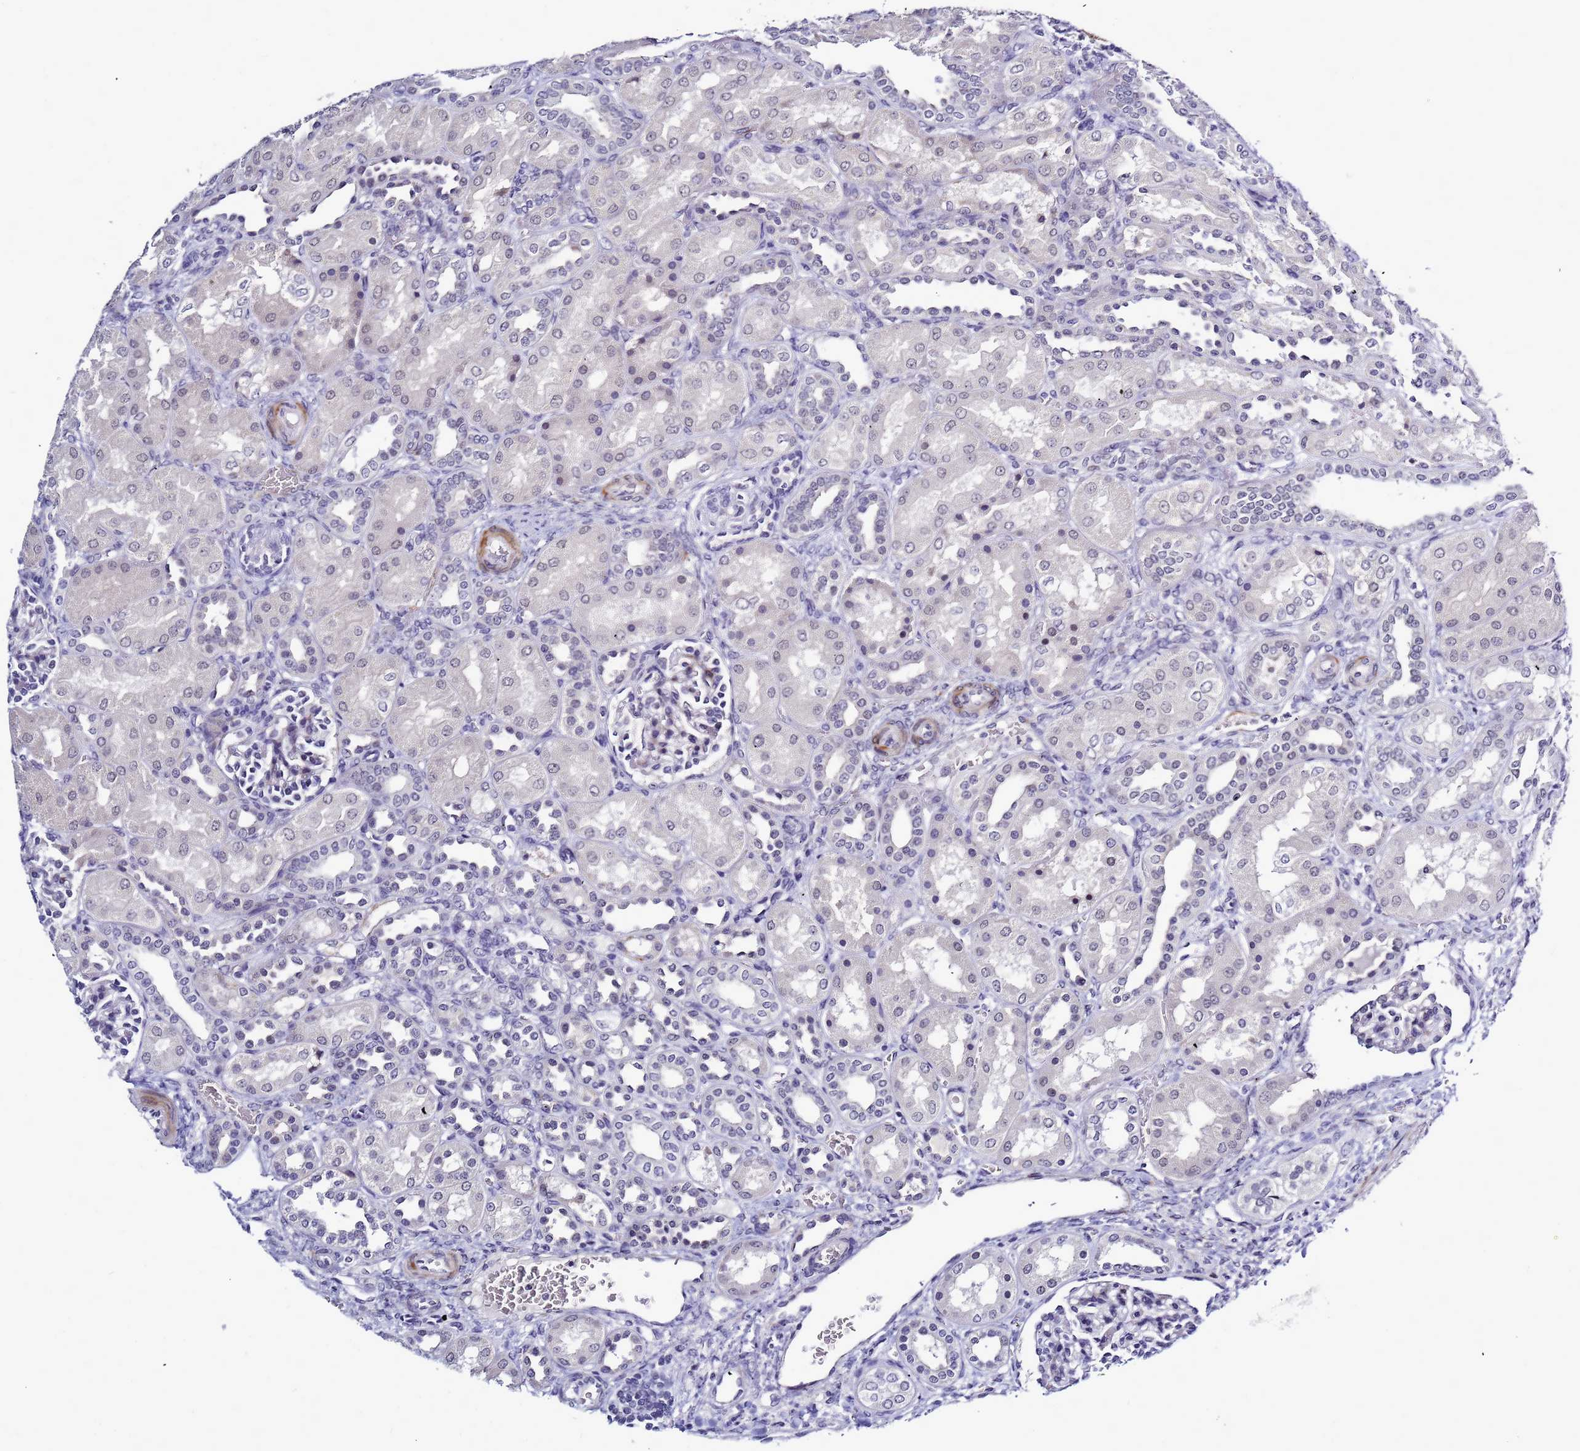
{"staining": {"intensity": "weak", "quantity": "<25%", "location": "cytoplasmic/membranous,nuclear"}, "tissue": "kidney", "cell_type": "Cells in glomeruli", "image_type": "normal", "snomed": [{"axis": "morphology", "description": "Normal tissue, NOS"}, {"axis": "morphology", "description": "Neoplasm, malignant, NOS"}, {"axis": "topography", "description": "Kidney"}], "caption": "The histopathology image shows no staining of cells in glomeruli in benign kidney.", "gene": "CXorf65", "patient": {"sex": "female", "age": 1}}